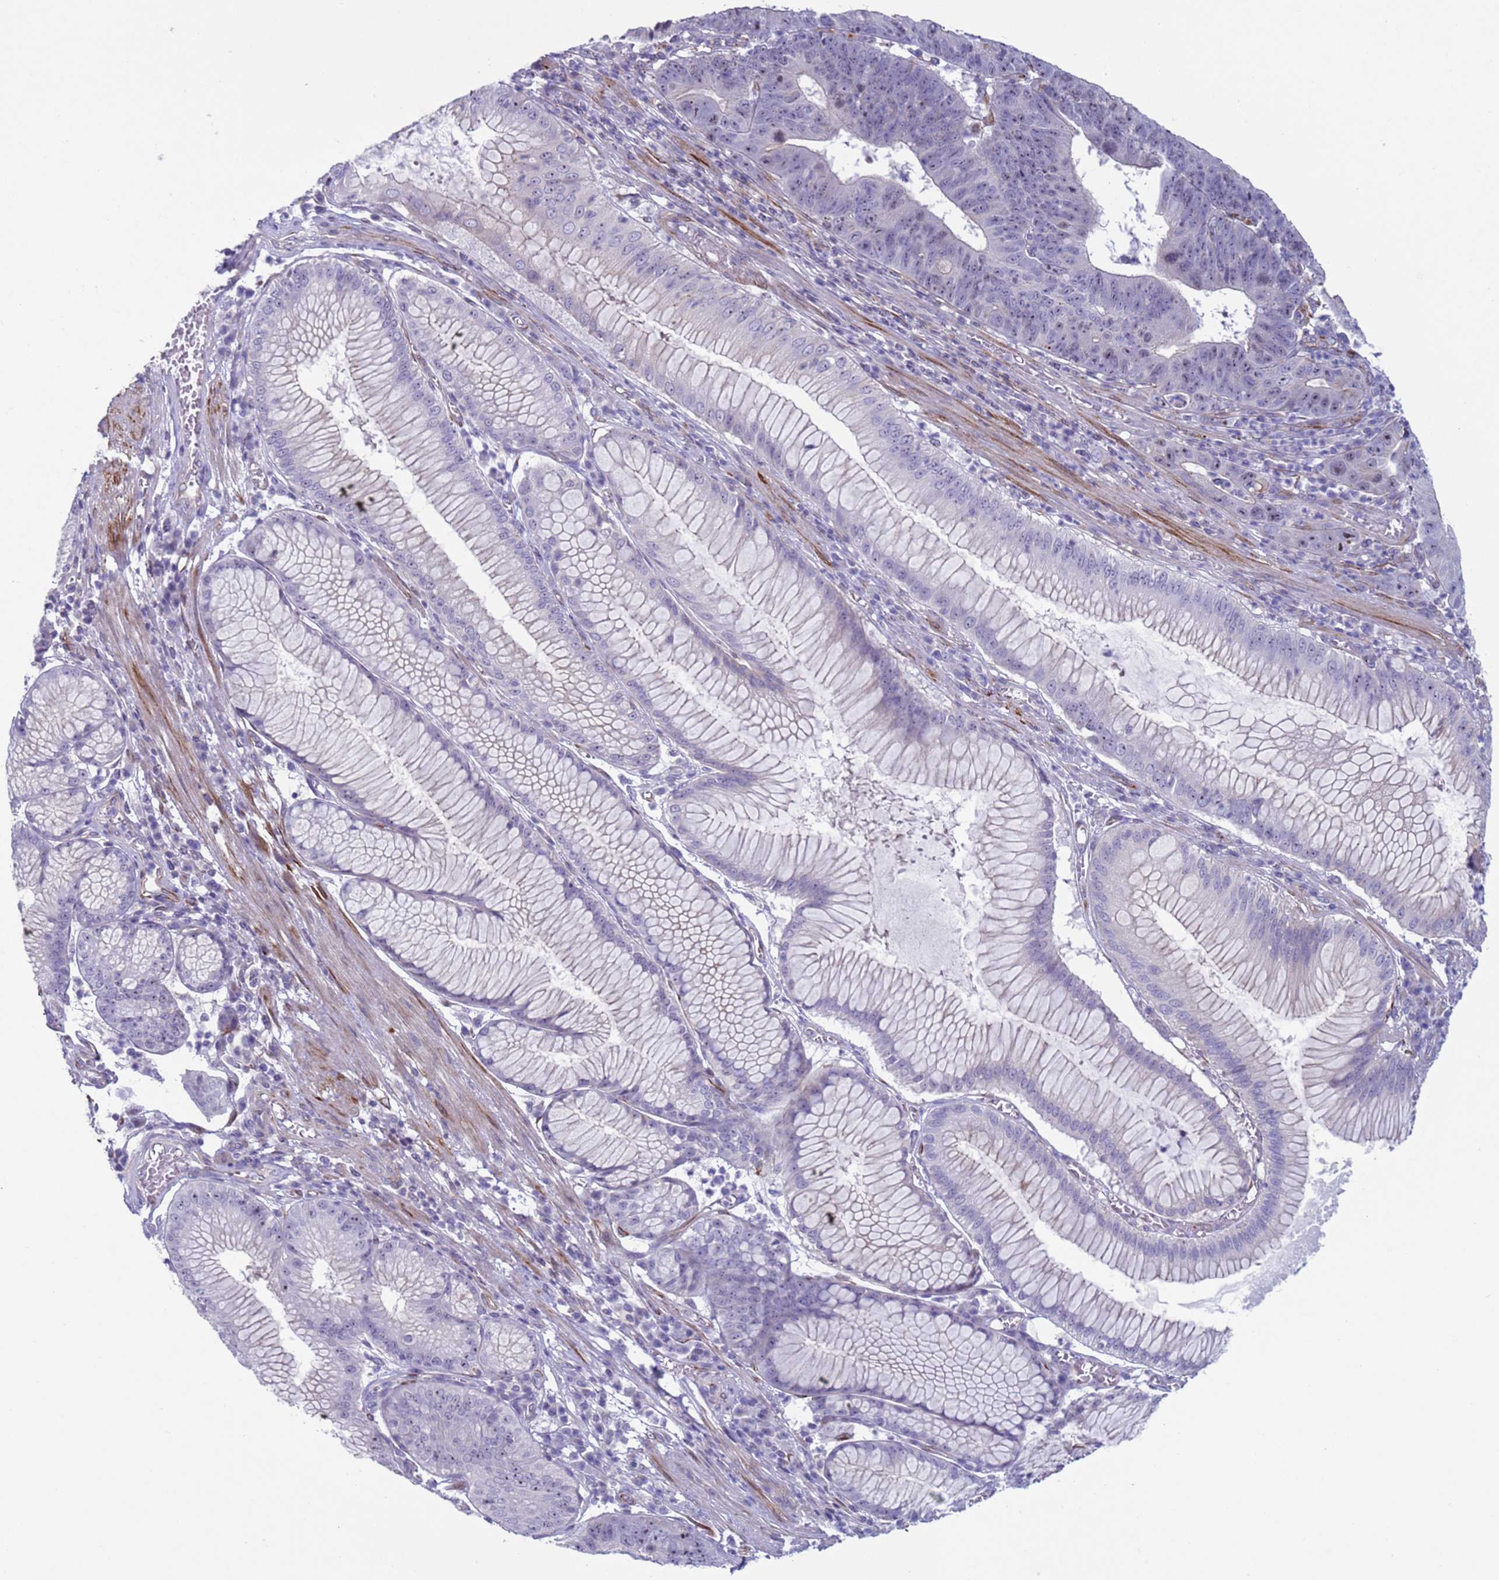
{"staining": {"intensity": "negative", "quantity": "none", "location": "none"}, "tissue": "stomach cancer", "cell_type": "Tumor cells", "image_type": "cancer", "snomed": [{"axis": "morphology", "description": "Adenocarcinoma, NOS"}, {"axis": "topography", "description": "Stomach"}], "caption": "An immunohistochemistry micrograph of stomach cancer is shown. There is no staining in tumor cells of stomach cancer.", "gene": "HEATR1", "patient": {"sex": "male", "age": 59}}